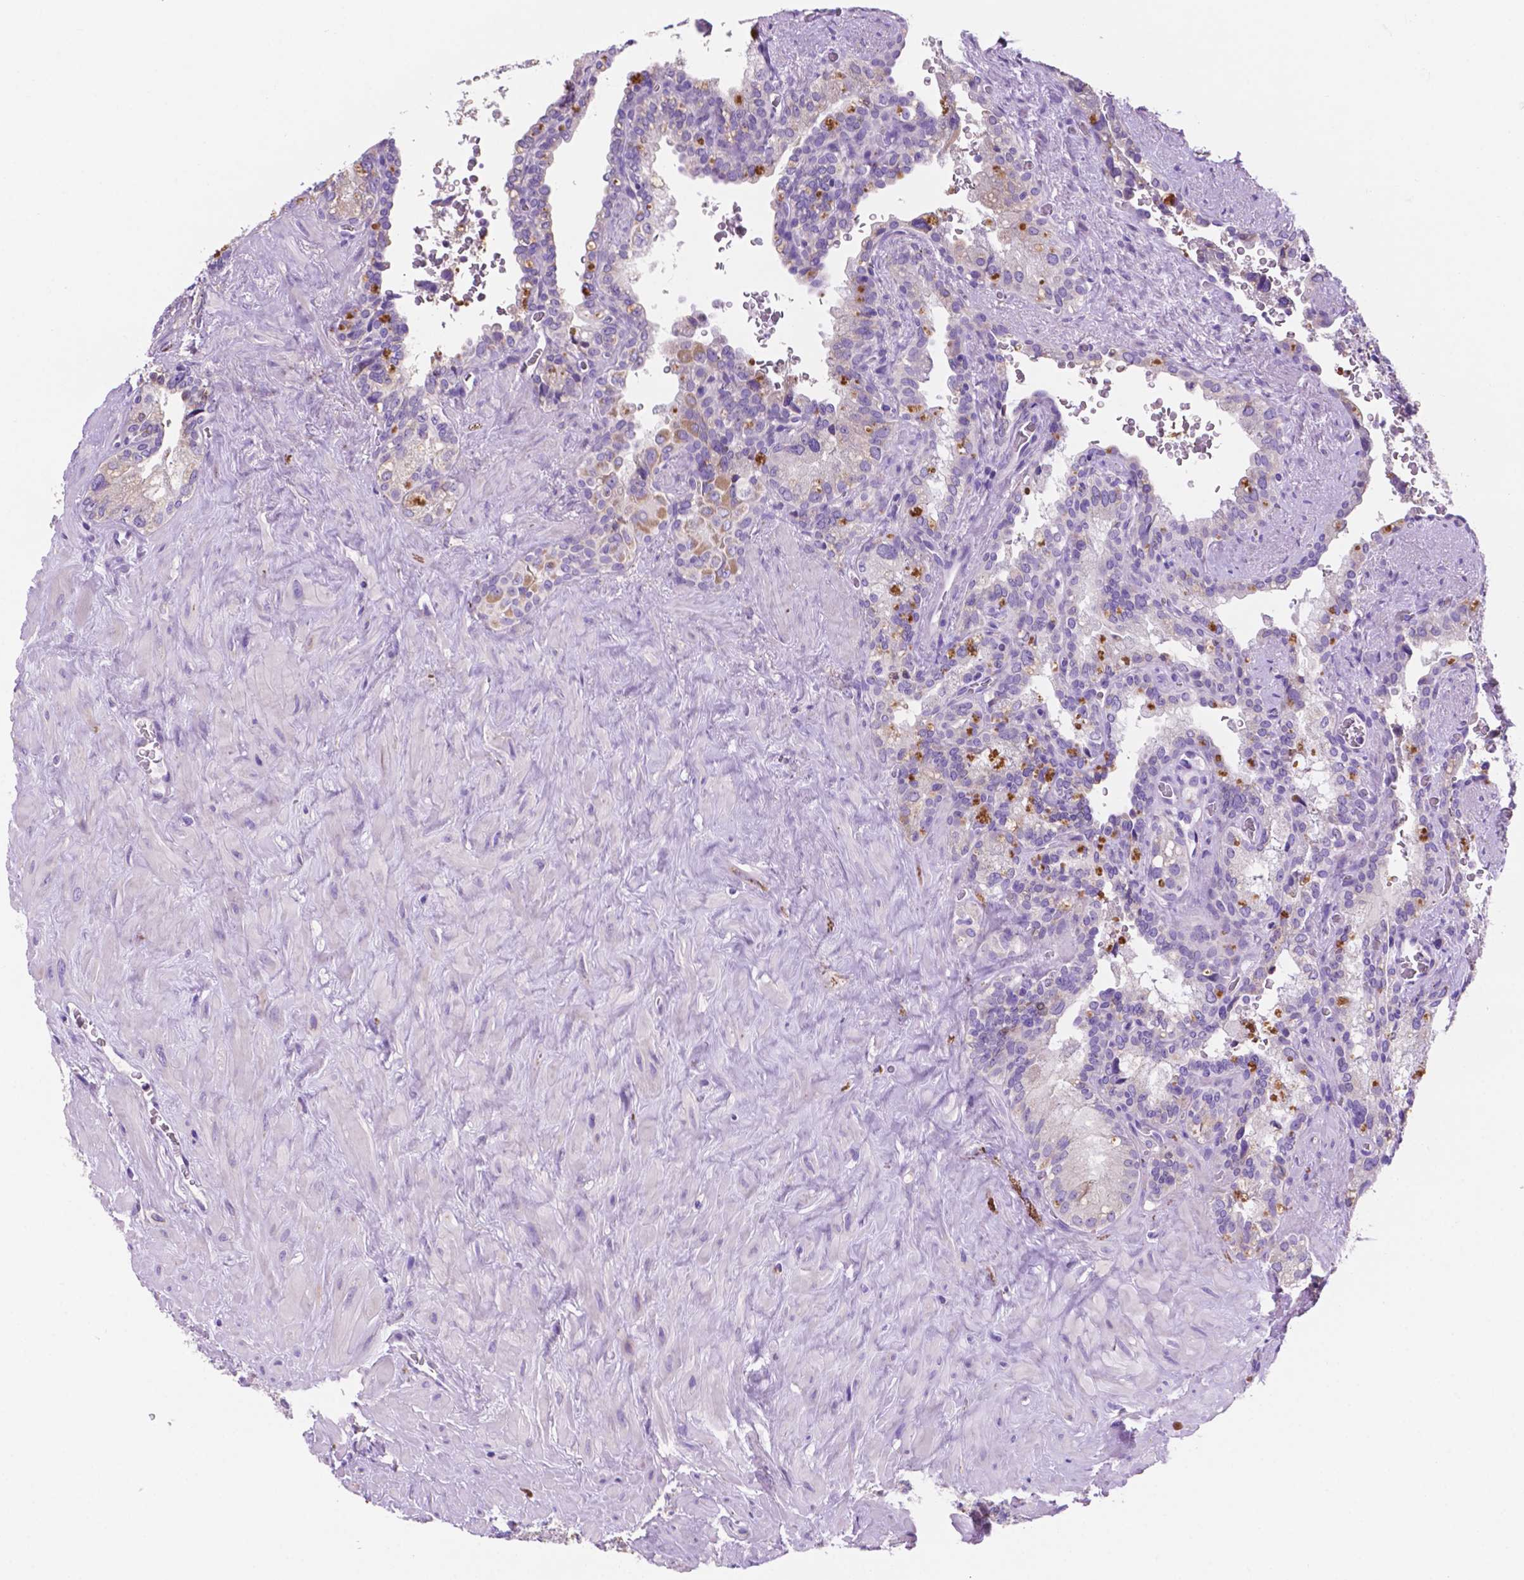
{"staining": {"intensity": "moderate", "quantity": "<25%", "location": "cytoplasmic/membranous"}, "tissue": "seminal vesicle", "cell_type": "Glandular cells", "image_type": "normal", "snomed": [{"axis": "morphology", "description": "Normal tissue, NOS"}, {"axis": "topography", "description": "Prostate"}, {"axis": "topography", "description": "Seminal veicle"}], "caption": "Approximately <25% of glandular cells in normal human seminal vesicle show moderate cytoplasmic/membranous protein positivity as visualized by brown immunohistochemical staining.", "gene": "CEACAM7", "patient": {"sex": "male", "age": 71}}